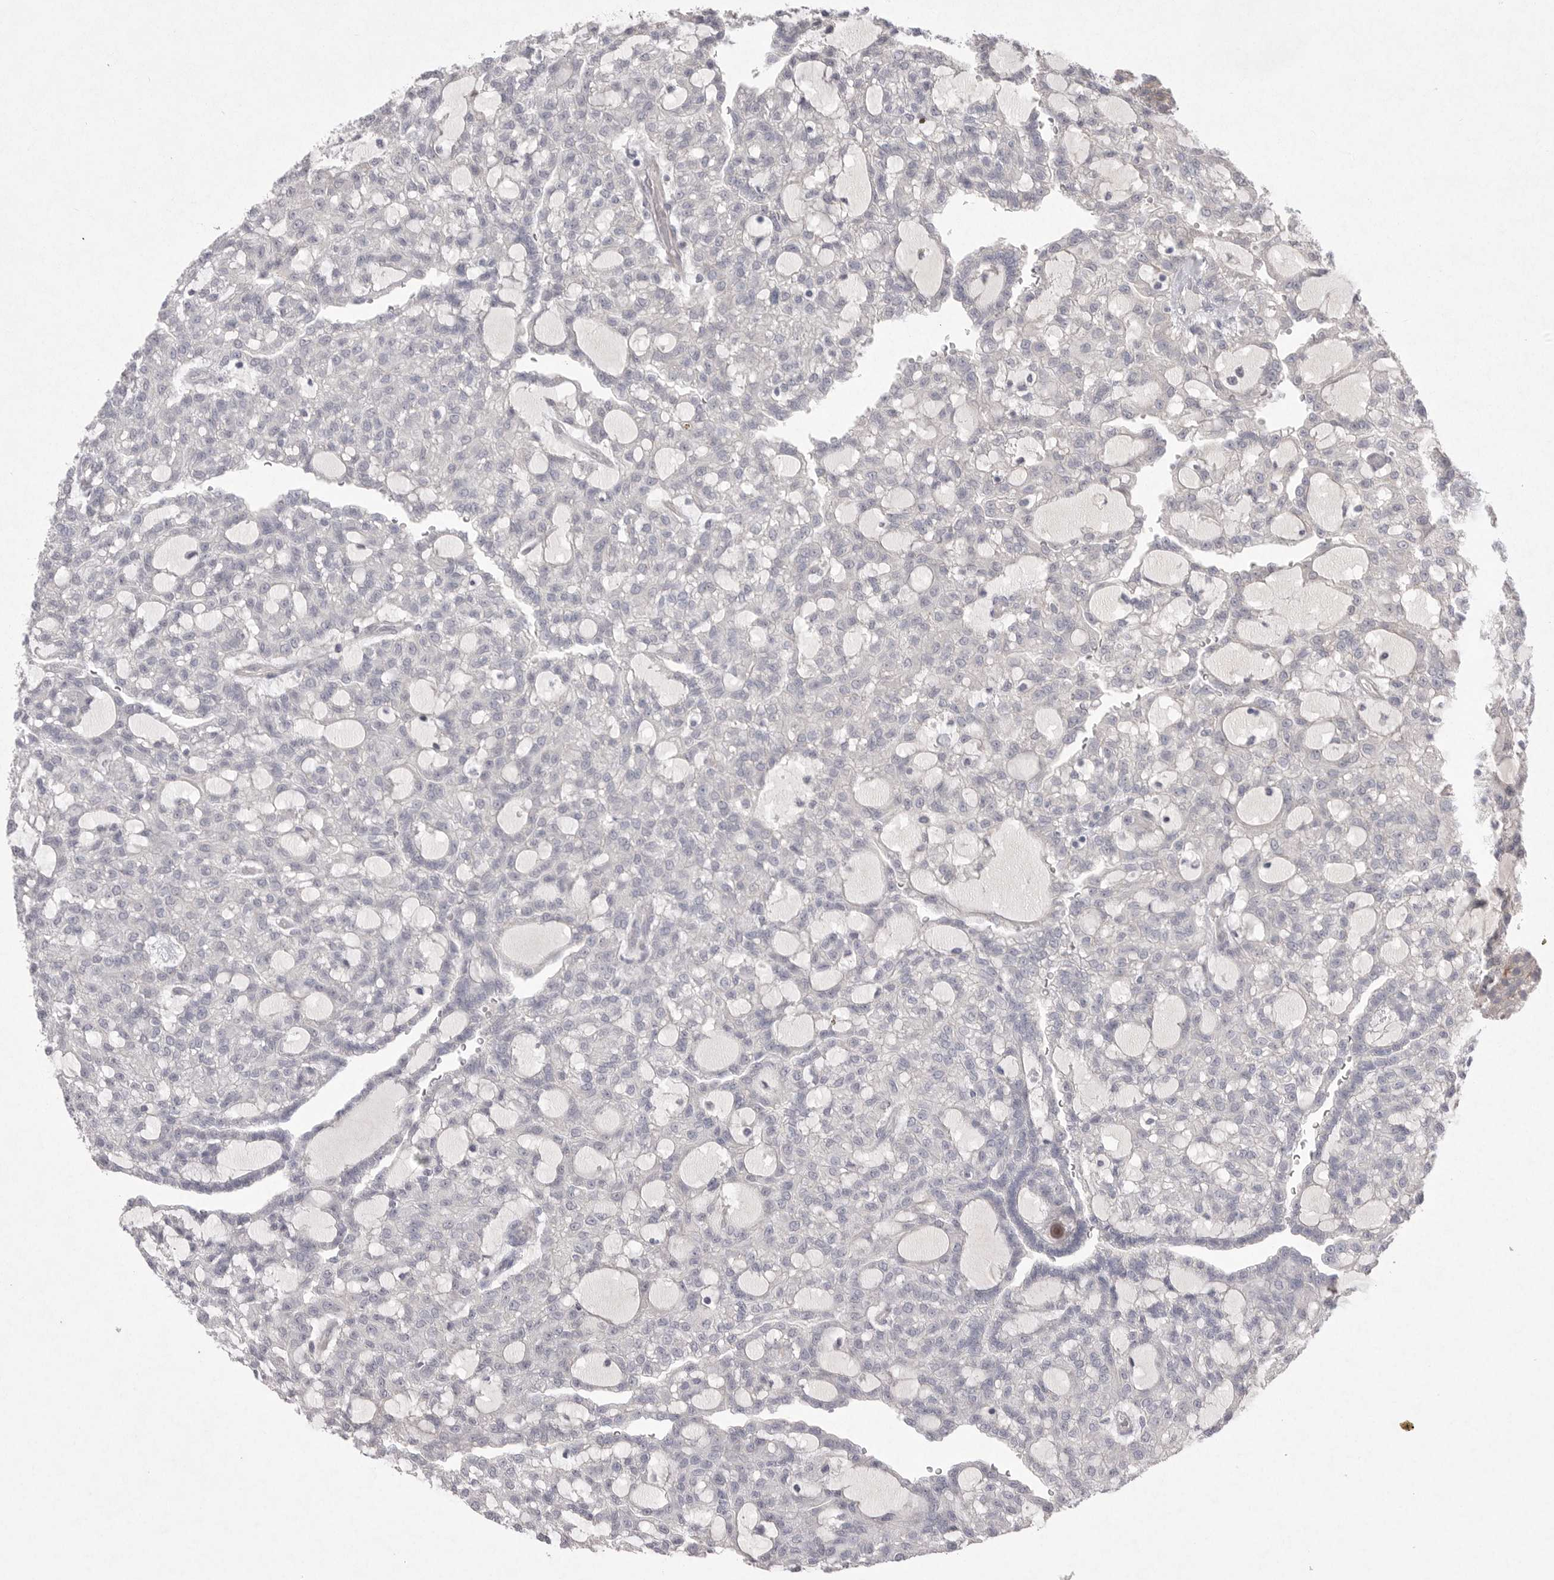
{"staining": {"intensity": "negative", "quantity": "none", "location": "none"}, "tissue": "renal cancer", "cell_type": "Tumor cells", "image_type": "cancer", "snomed": [{"axis": "morphology", "description": "Adenocarcinoma, NOS"}, {"axis": "topography", "description": "Kidney"}], "caption": "An immunohistochemistry (IHC) image of renal cancer is shown. There is no staining in tumor cells of renal cancer. The staining is performed using DAB (3,3'-diaminobenzidine) brown chromogen with nuclei counter-stained in using hematoxylin.", "gene": "VANGL2", "patient": {"sex": "male", "age": 63}}